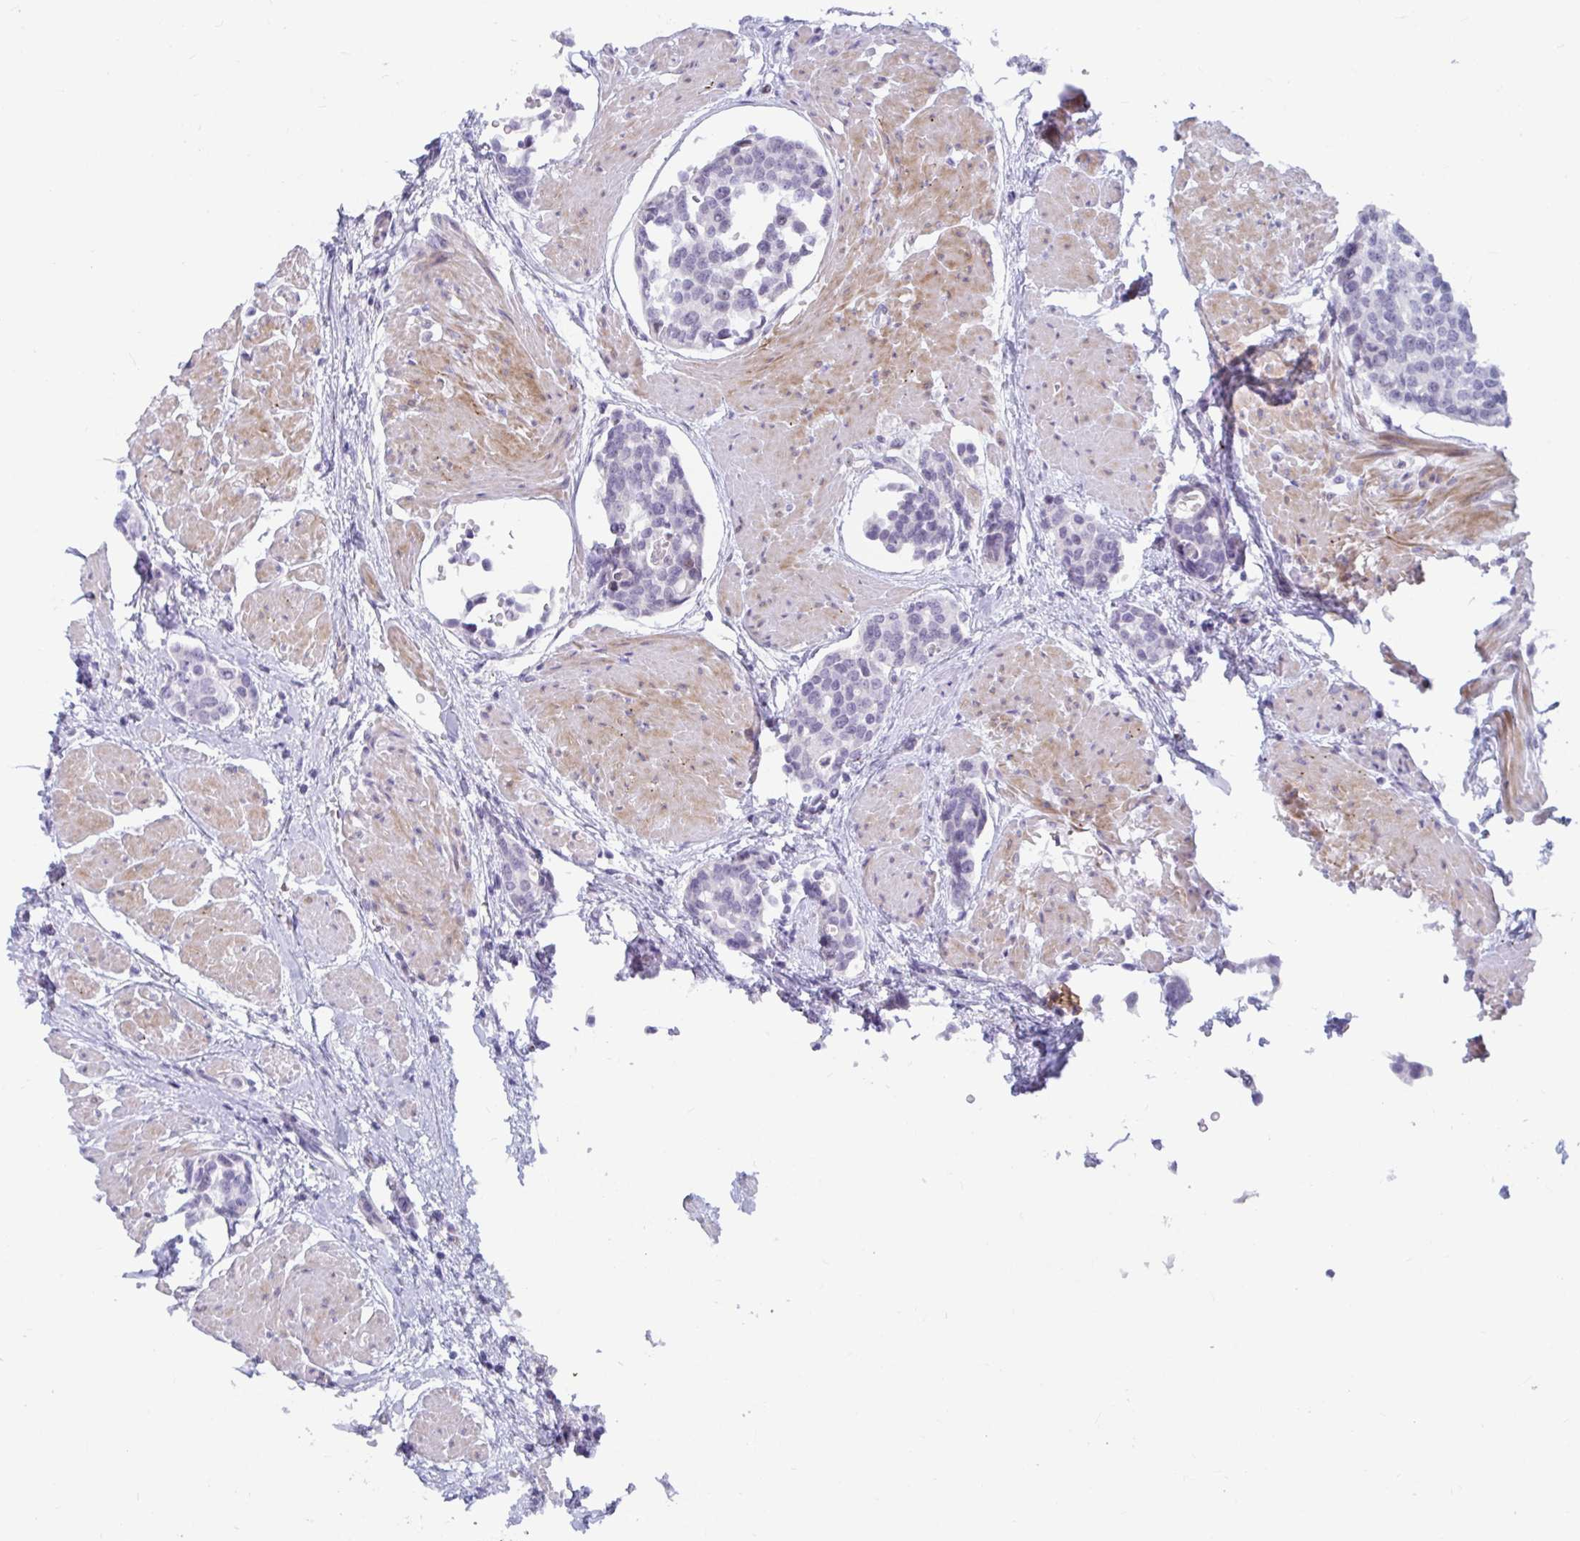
{"staining": {"intensity": "negative", "quantity": "none", "location": "none"}, "tissue": "urothelial cancer", "cell_type": "Tumor cells", "image_type": "cancer", "snomed": [{"axis": "morphology", "description": "Urothelial carcinoma, High grade"}, {"axis": "topography", "description": "Urinary bladder"}], "caption": "High magnification brightfield microscopy of urothelial cancer stained with DAB (brown) and counterstained with hematoxylin (blue): tumor cells show no significant positivity.", "gene": "NPY", "patient": {"sex": "male", "age": 78}}